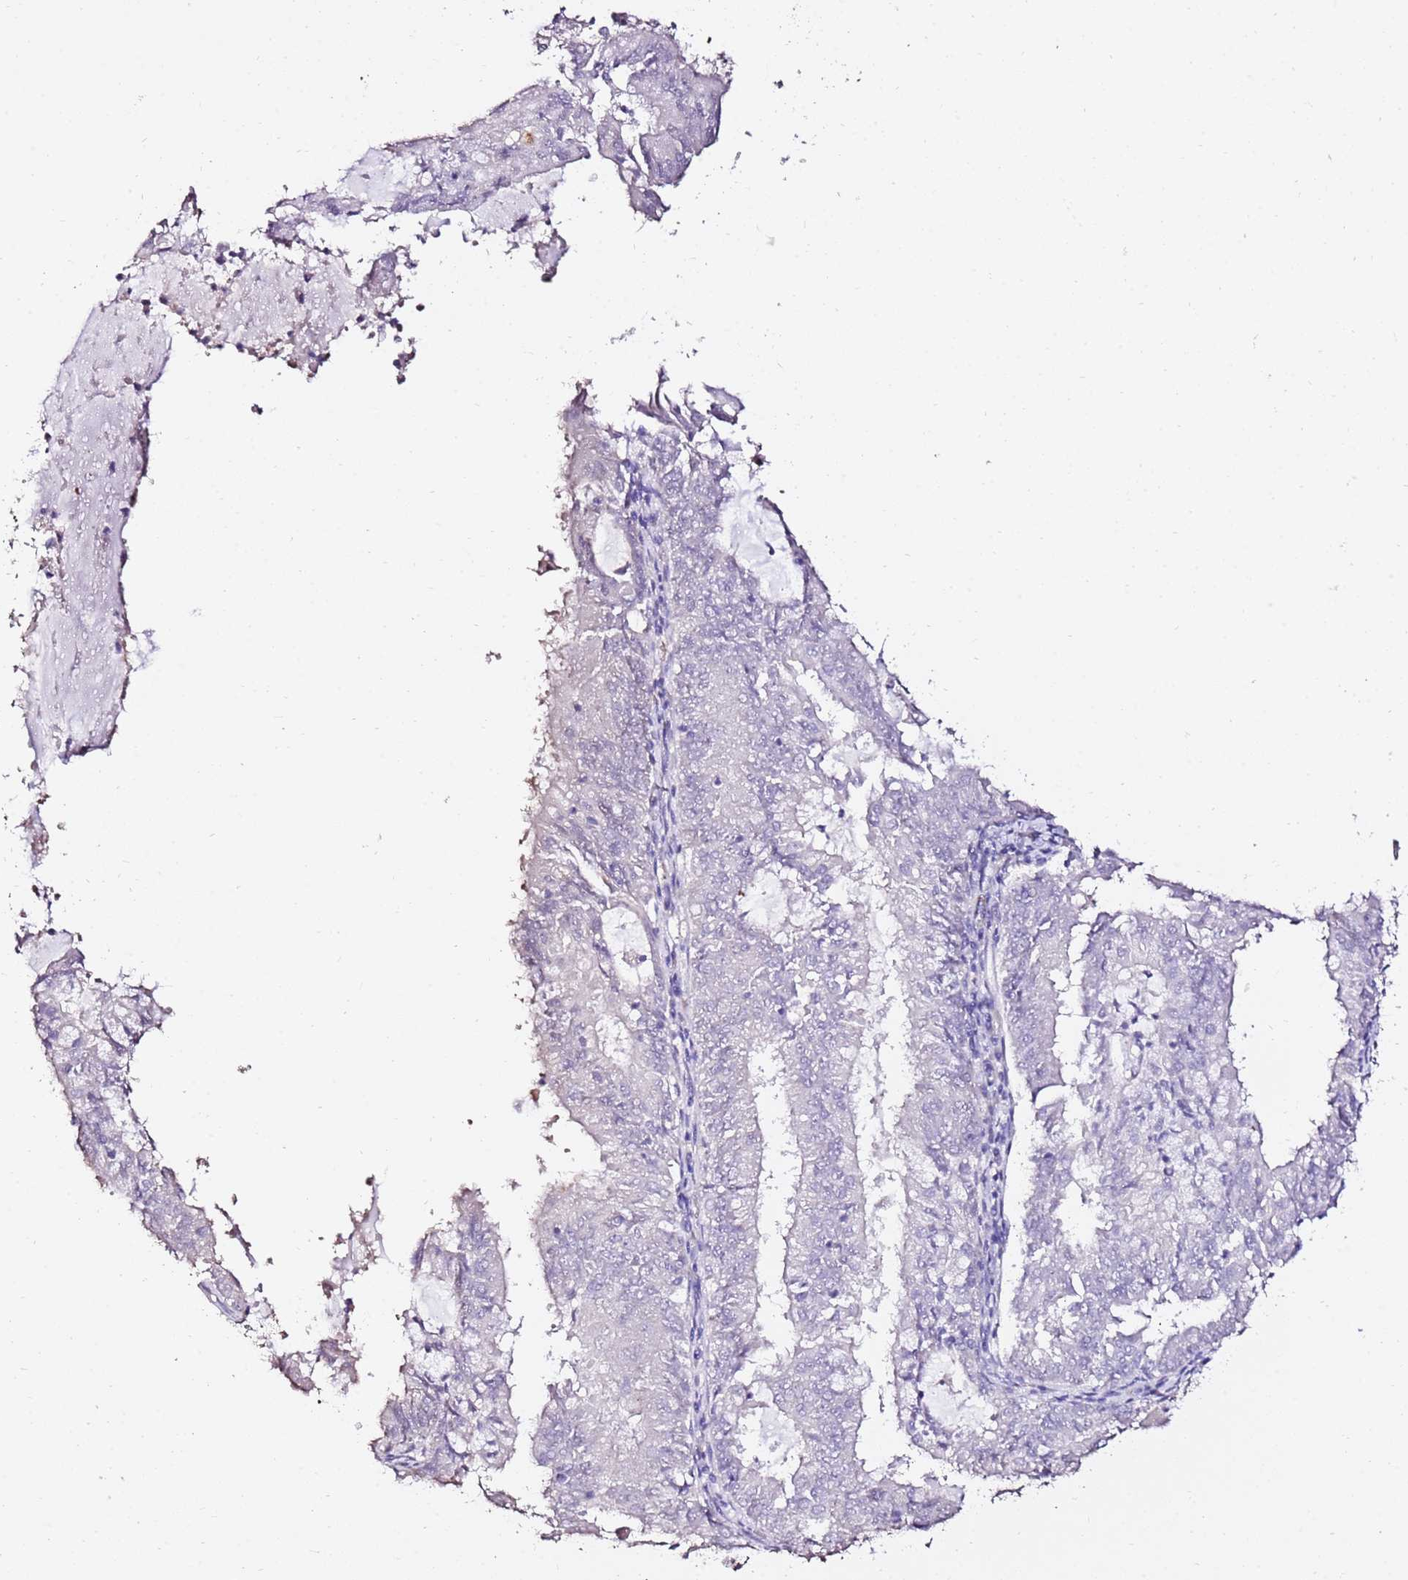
{"staining": {"intensity": "negative", "quantity": "none", "location": "none"}, "tissue": "endometrial cancer", "cell_type": "Tumor cells", "image_type": "cancer", "snomed": [{"axis": "morphology", "description": "Adenocarcinoma, NOS"}, {"axis": "topography", "description": "Endometrium"}], "caption": "A high-resolution image shows immunohistochemistry (IHC) staining of endometrial adenocarcinoma, which displays no significant staining in tumor cells.", "gene": "ART5", "patient": {"sex": "female", "age": 57}}